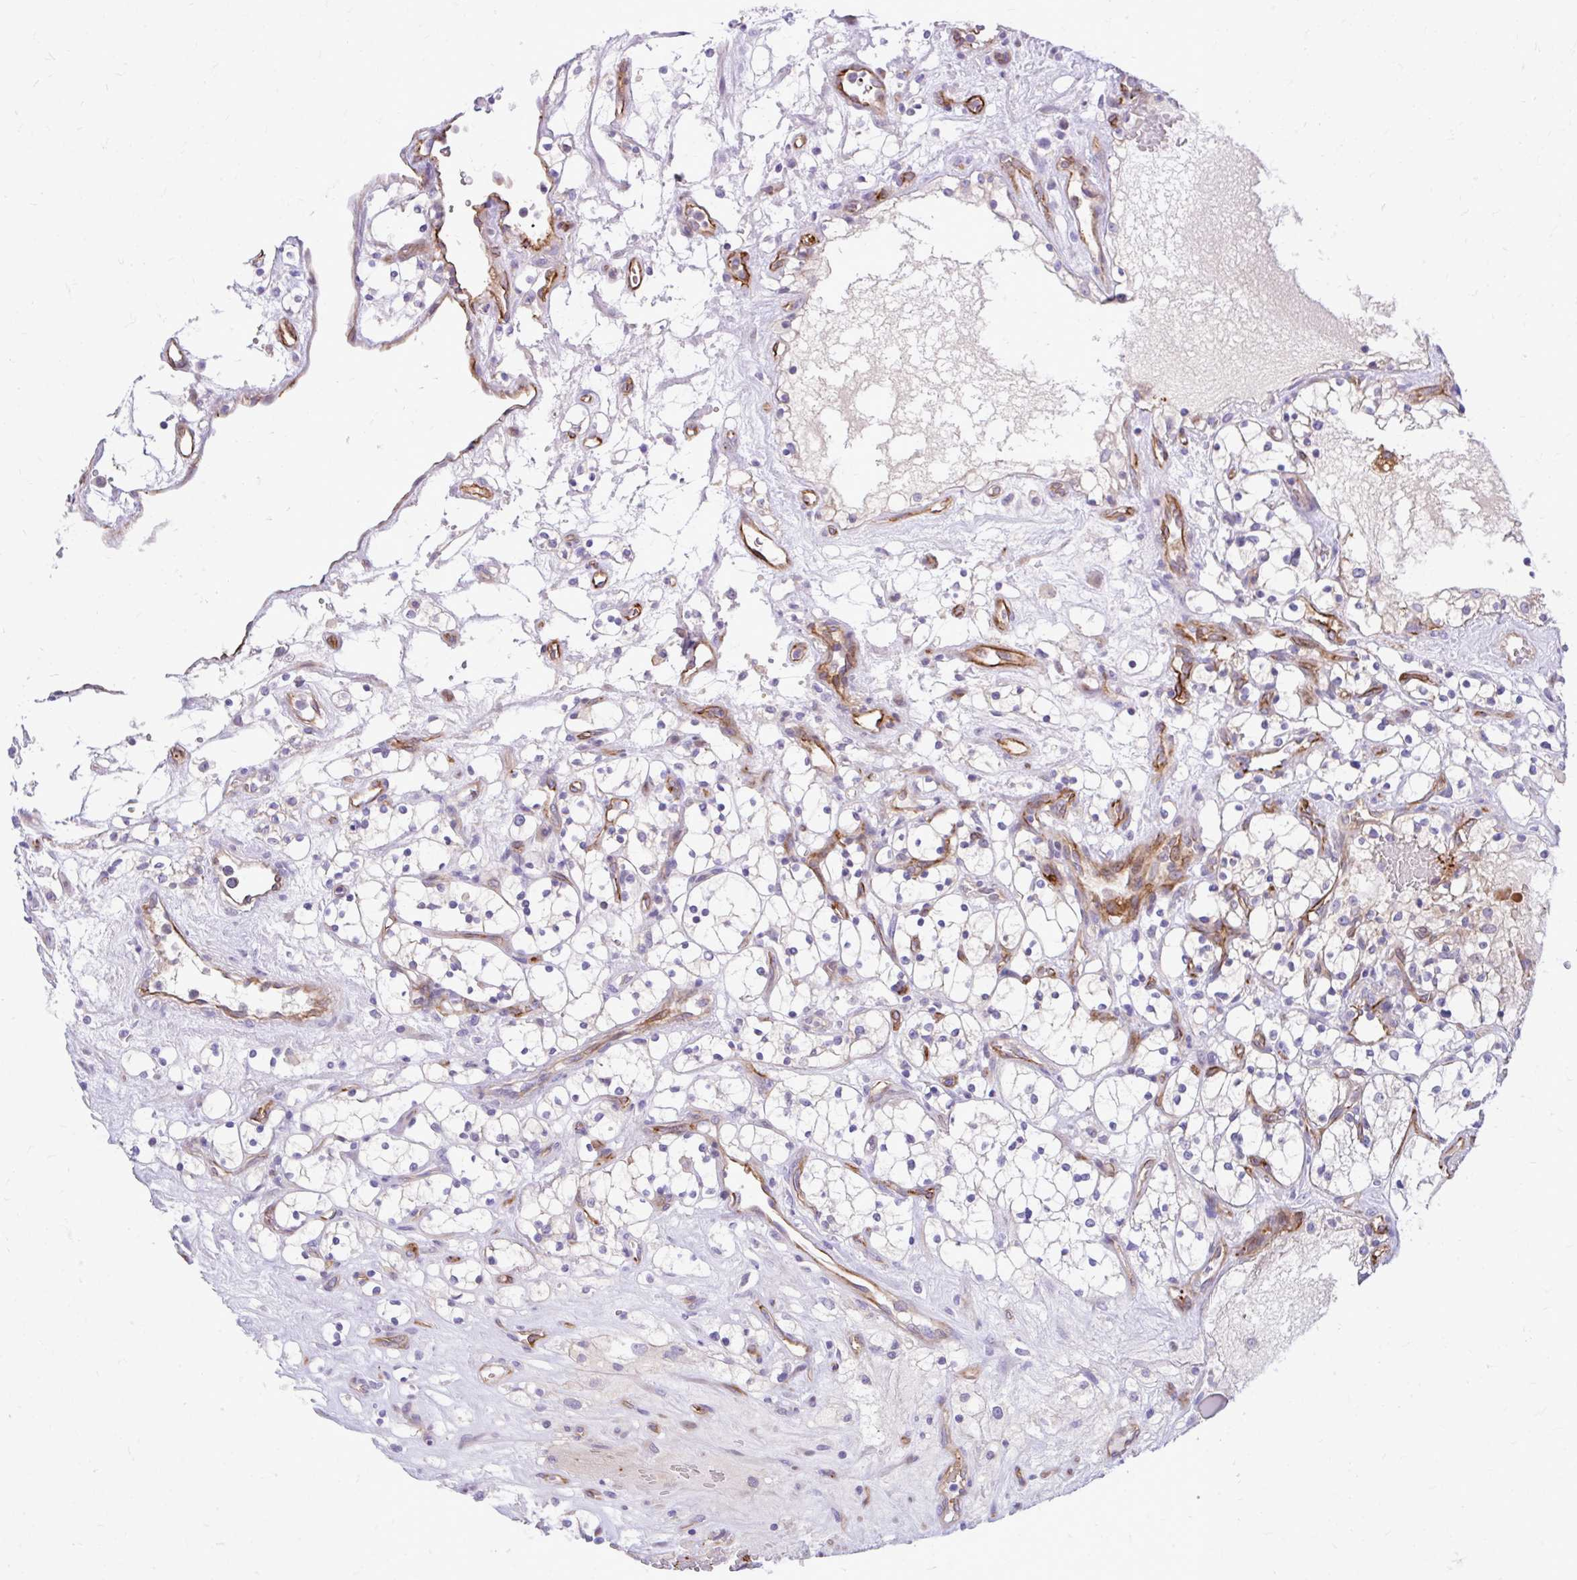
{"staining": {"intensity": "negative", "quantity": "none", "location": "none"}, "tissue": "renal cancer", "cell_type": "Tumor cells", "image_type": "cancer", "snomed": [{"axis": "morphology", "description": "Adenocarcinoma, NOS"}, {"axis": "topography", "description": "Kidney"}], "caption": "Protein analysis of renal cancer (adenocarcinoma) exhibits no significant staining in tumor cells.", "gene": "ESPNL", "patient": {"sex": "female", "age": 69}}